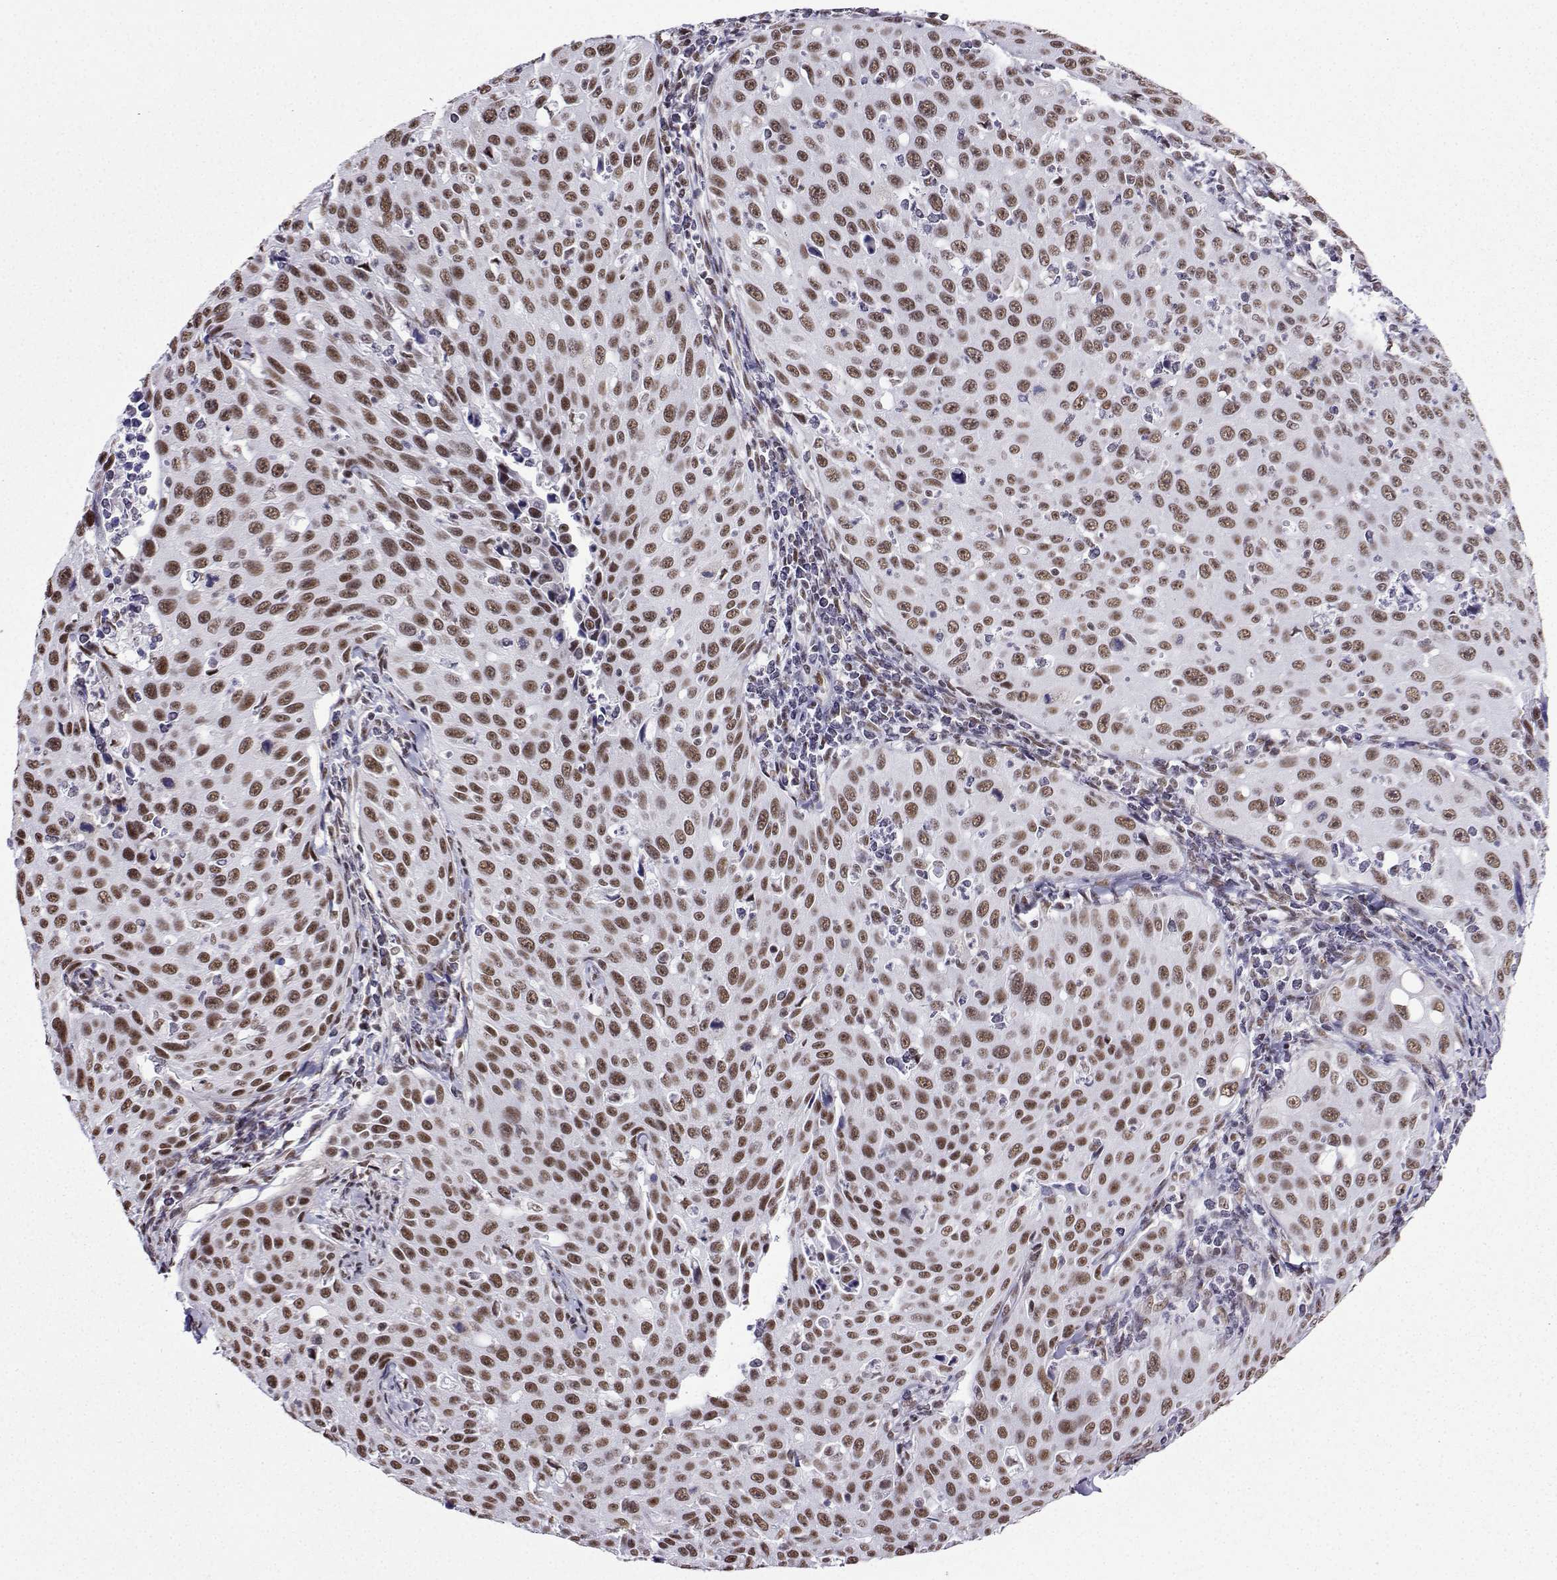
{"staining": {"intensity": "moderate", "quantity": ">75%", "location": "nuclear"}, "tissue": "cervical cancer", "cell_type": "Tumor cells", "image_type": "cancer", "snomed": [{"axis": "morphology", "description": "Squamous cell carcinoma, NOS"}, {"axis": "topography", "description": "Cervix"}], "caption": "There is medium levels of moderate nuclear staining in tumor cells of cervical cancer, as demonstrated by immunohistochemical staining (brown color).", "gene": "CCNK", "patient": {"sex": "female", "age": 26}}